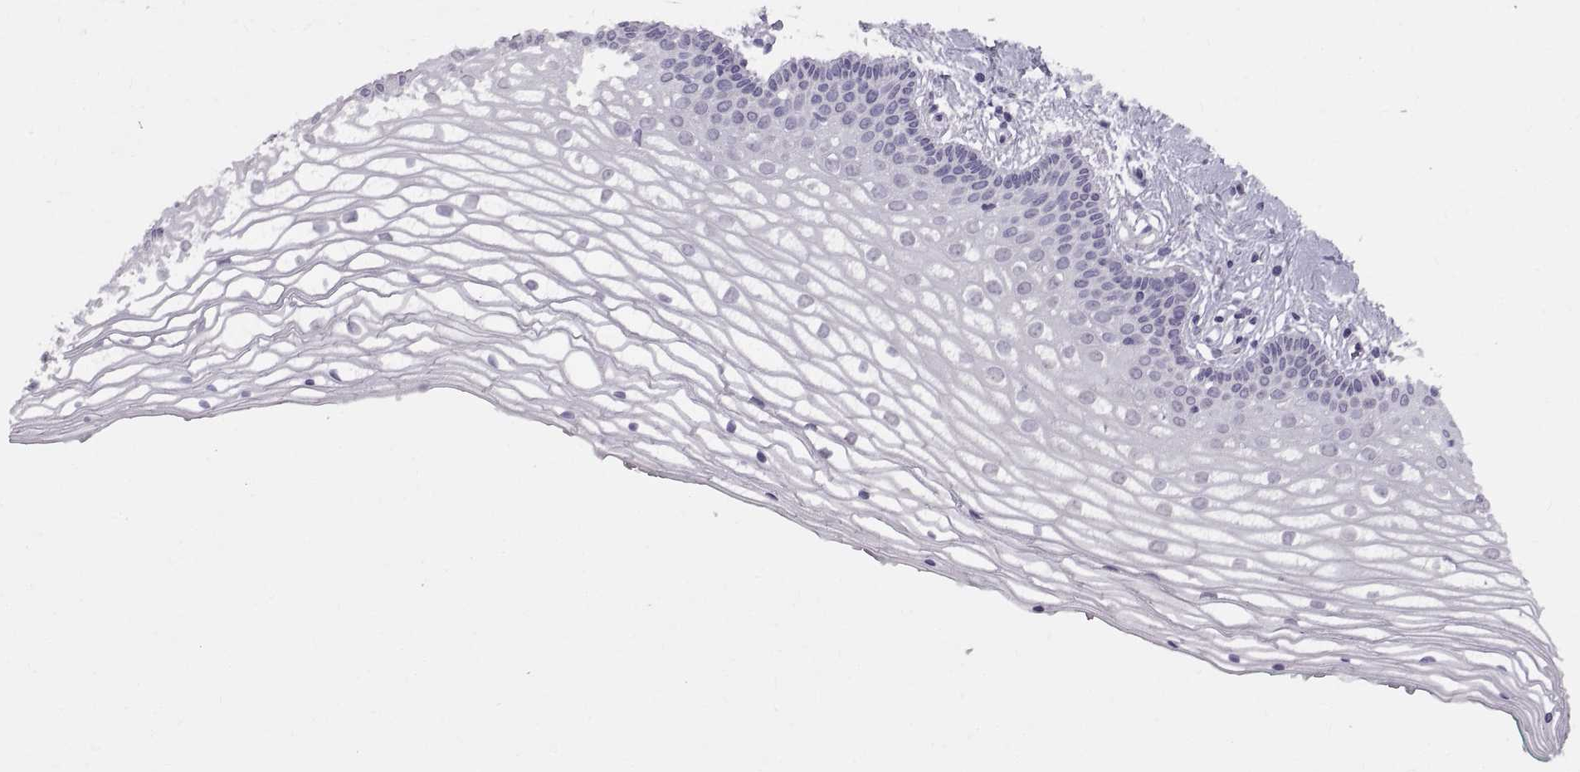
{"staining": {"intensity": "negative", "quantity": "none", "location": "none"}, "tissue": "vagina", "cell_type": "Squamous epithelial cells", "image_type": "normal", "snomed": [{"axis": "morphology", "description": "Normal tissue, NOS"}, {"axis": "topography", "description": "Vagina"}], "caption": "Immunohistochemistry micrograph of benign vagina: human vagina stained with DAB (3,3'-diaminobenzidine) exhibits no significant protein expression in squamous epithelial cells.", "gene": "WBP2NL", "patient": {"sex": "female", "age": 36}}